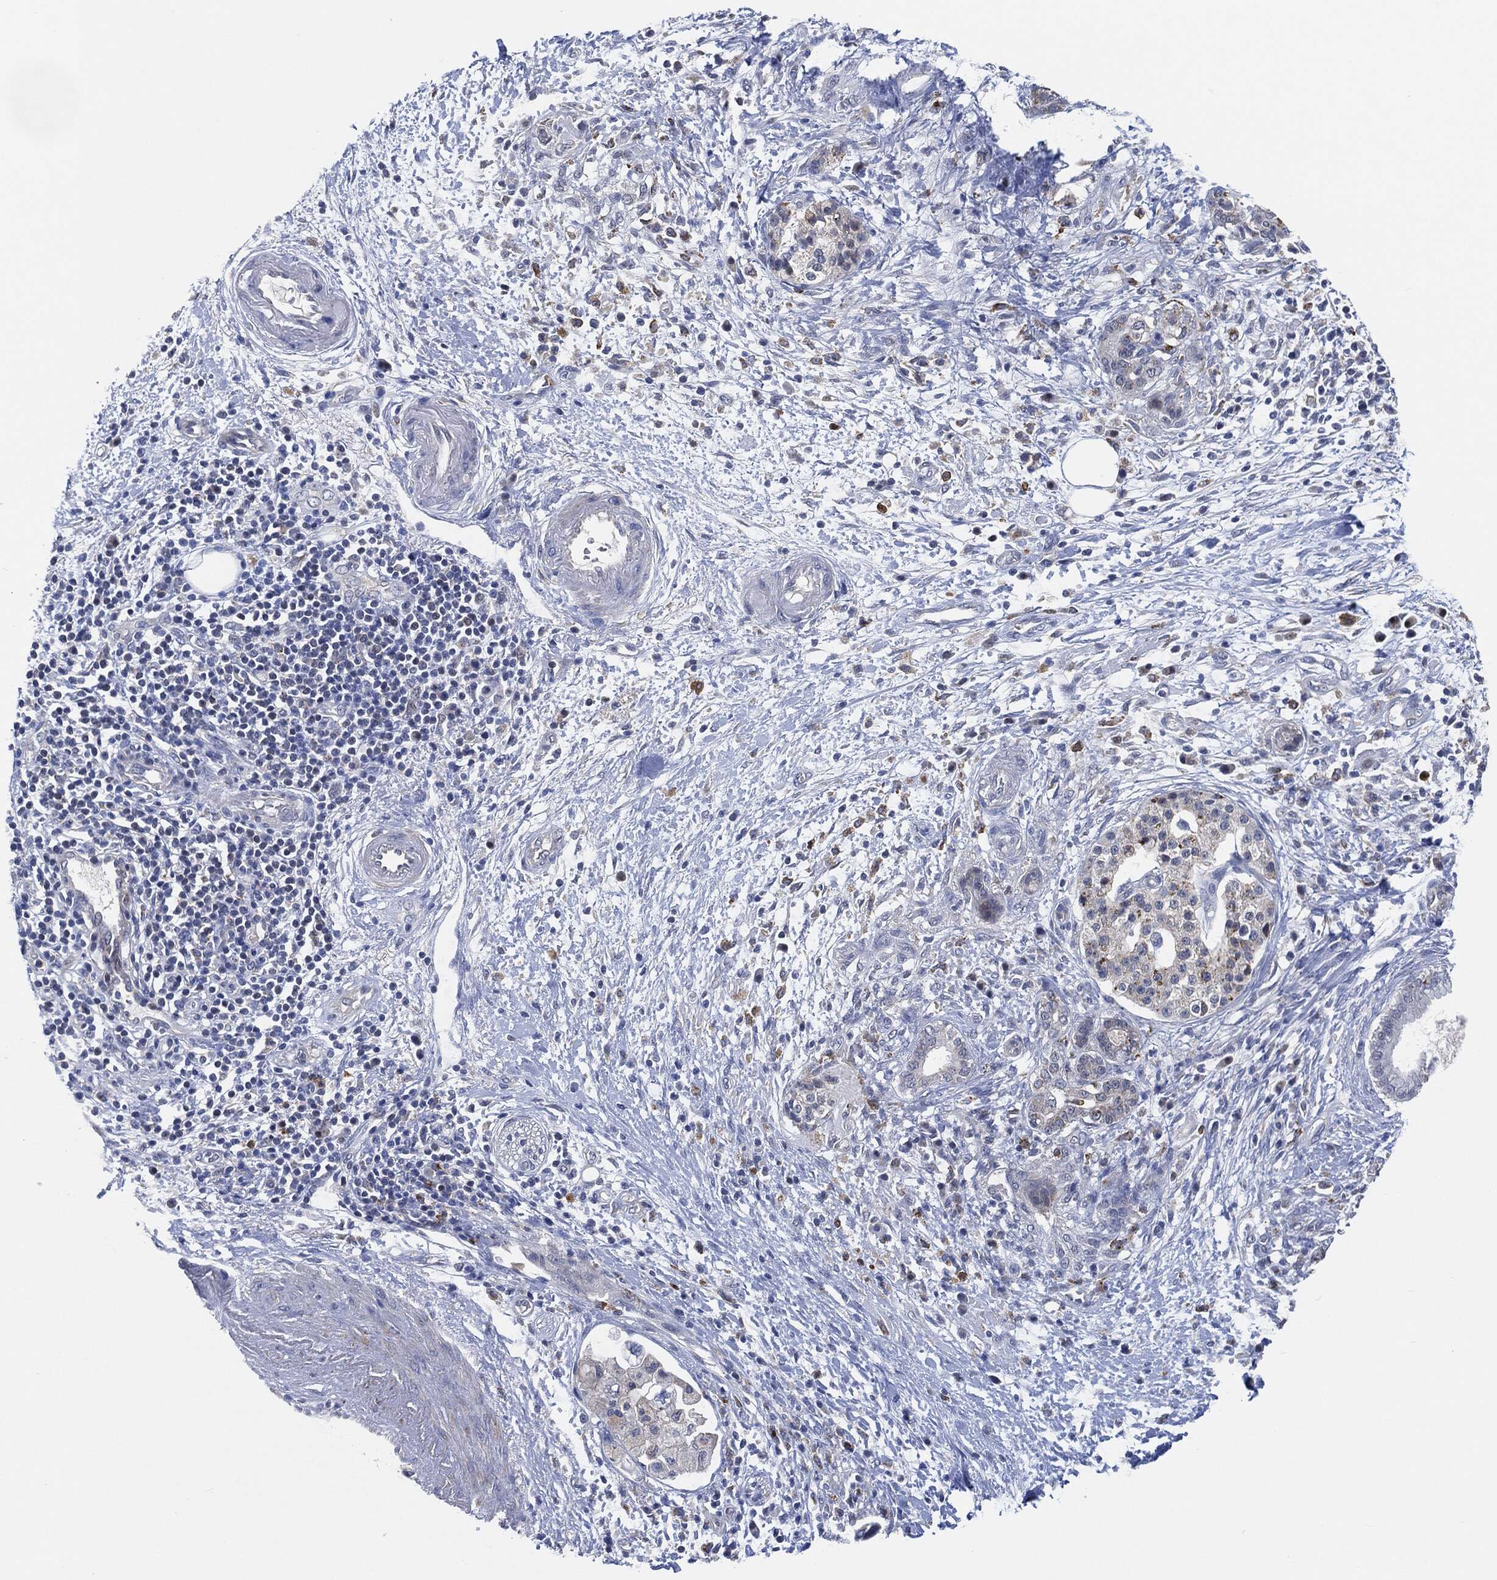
{"staining": {"intensity": "moderate", "quantity": "<25%", "location": "cytoplasmic/membranous"}, "tissue": "pancreatic cancer", "cell_type": "Tumor cells", "image_type": "cancer", "snomed": [{"axis": "morphology", "description": "Adenocarcinoma, NOS"}, {"axis": "topography", "description": "Pancreas"}], "caption": "Immunohistochemical staining of human pancreatic cancer exhibits low levels of moderate cytoplasmic/membranous positivity in about <25% of tumor cells.", "gene": "VSIG4", "patient": {"sex": "female", "age": 73}}